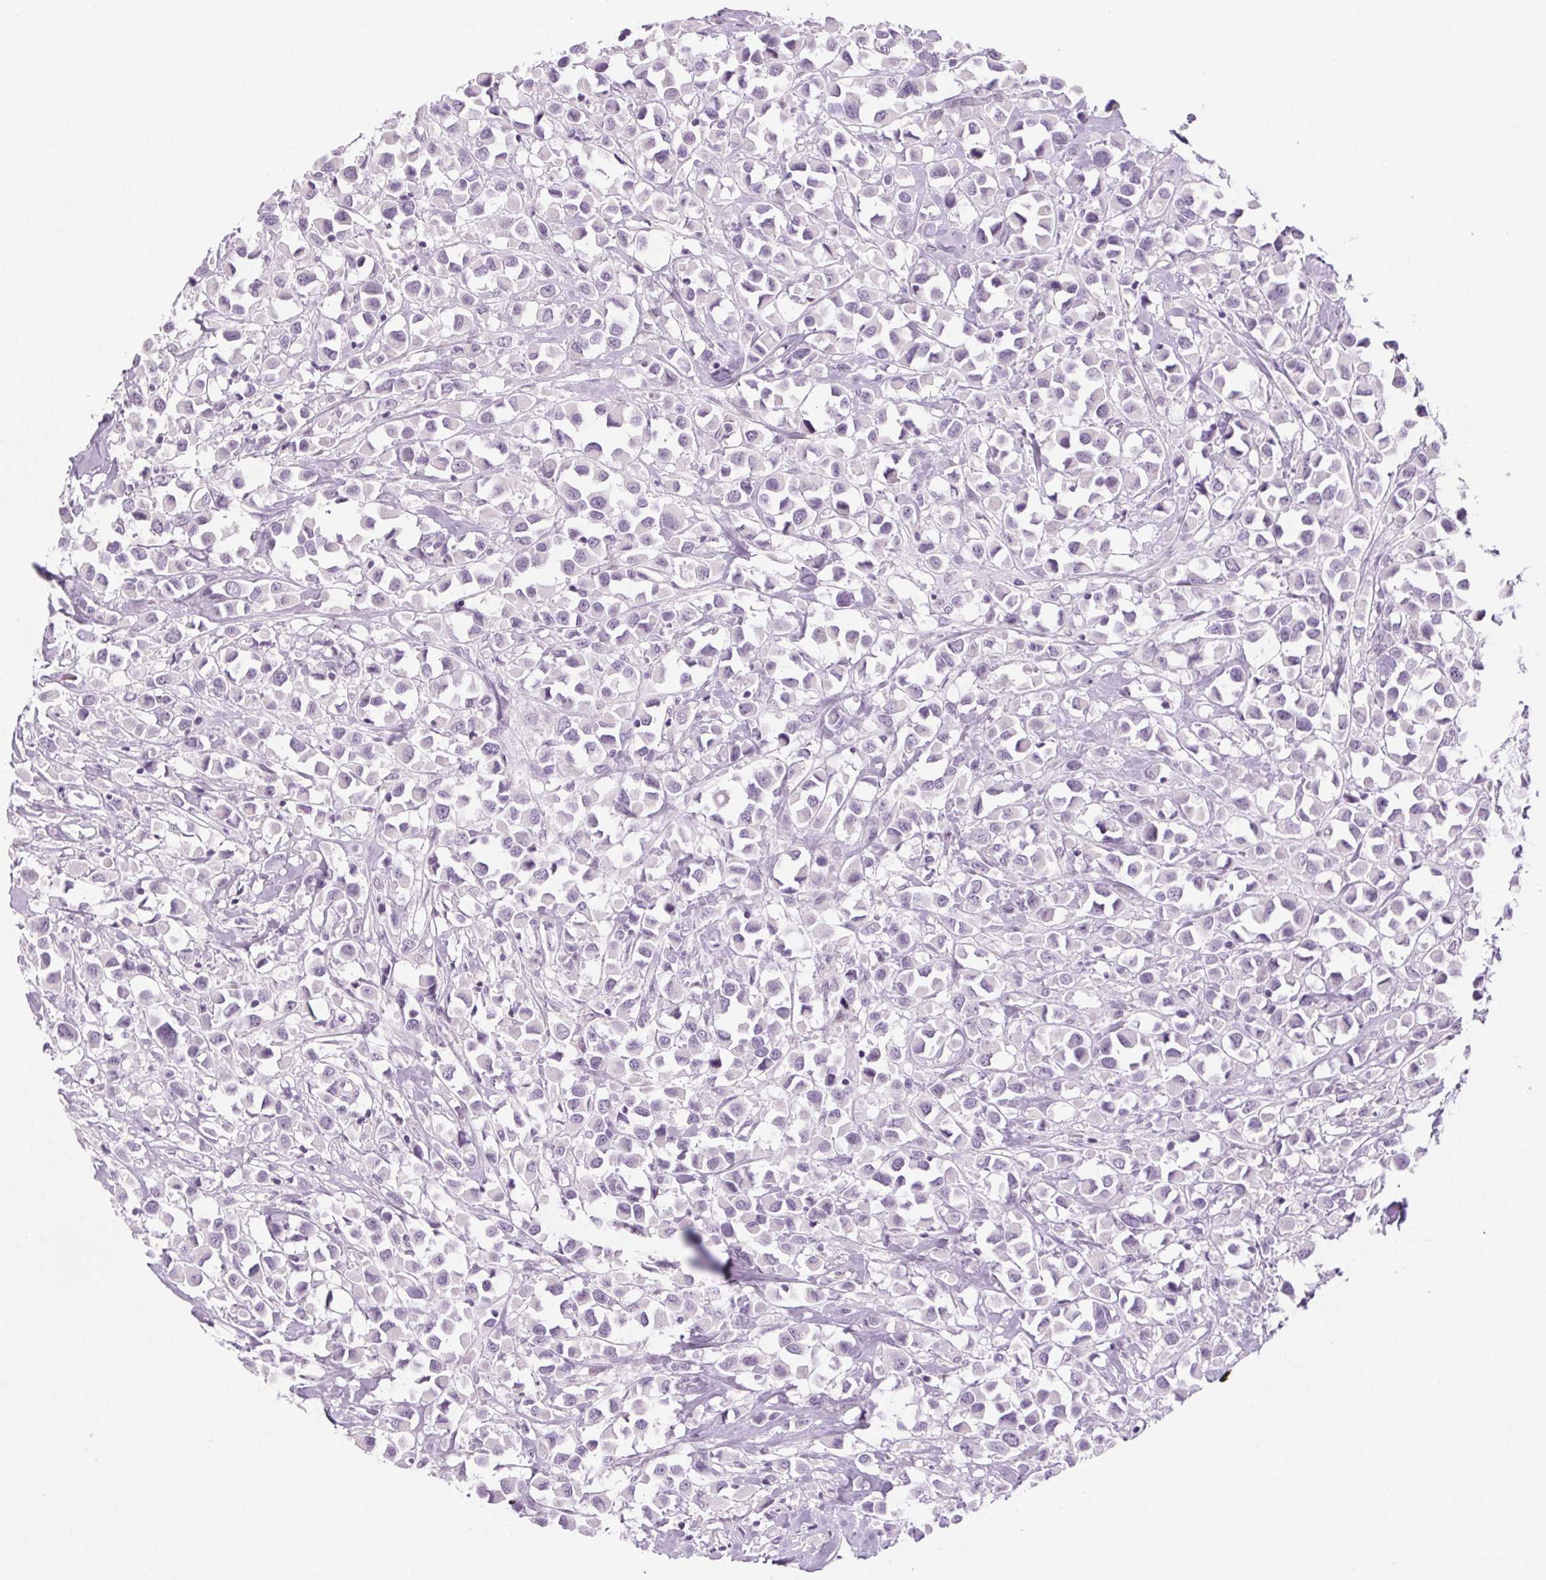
{"staining": {"intensity": "negative", "quantity": "none", "location": "none"}, "tissue": "breast cancer", "cell_type": "Tumor cells", "image_type": "cancer", "snomed": [{"axis": "morphology", "description": "Duct carcinoma"}, {"axis": "topography", "description": "Breast"}], "caption": "Breast cancer stained for a protein using immunohistochemistry (IHC) exhibits no expression tumor cells.", "gene": "SLC6A19", "patient": {"sex": "female", "age": 61}}